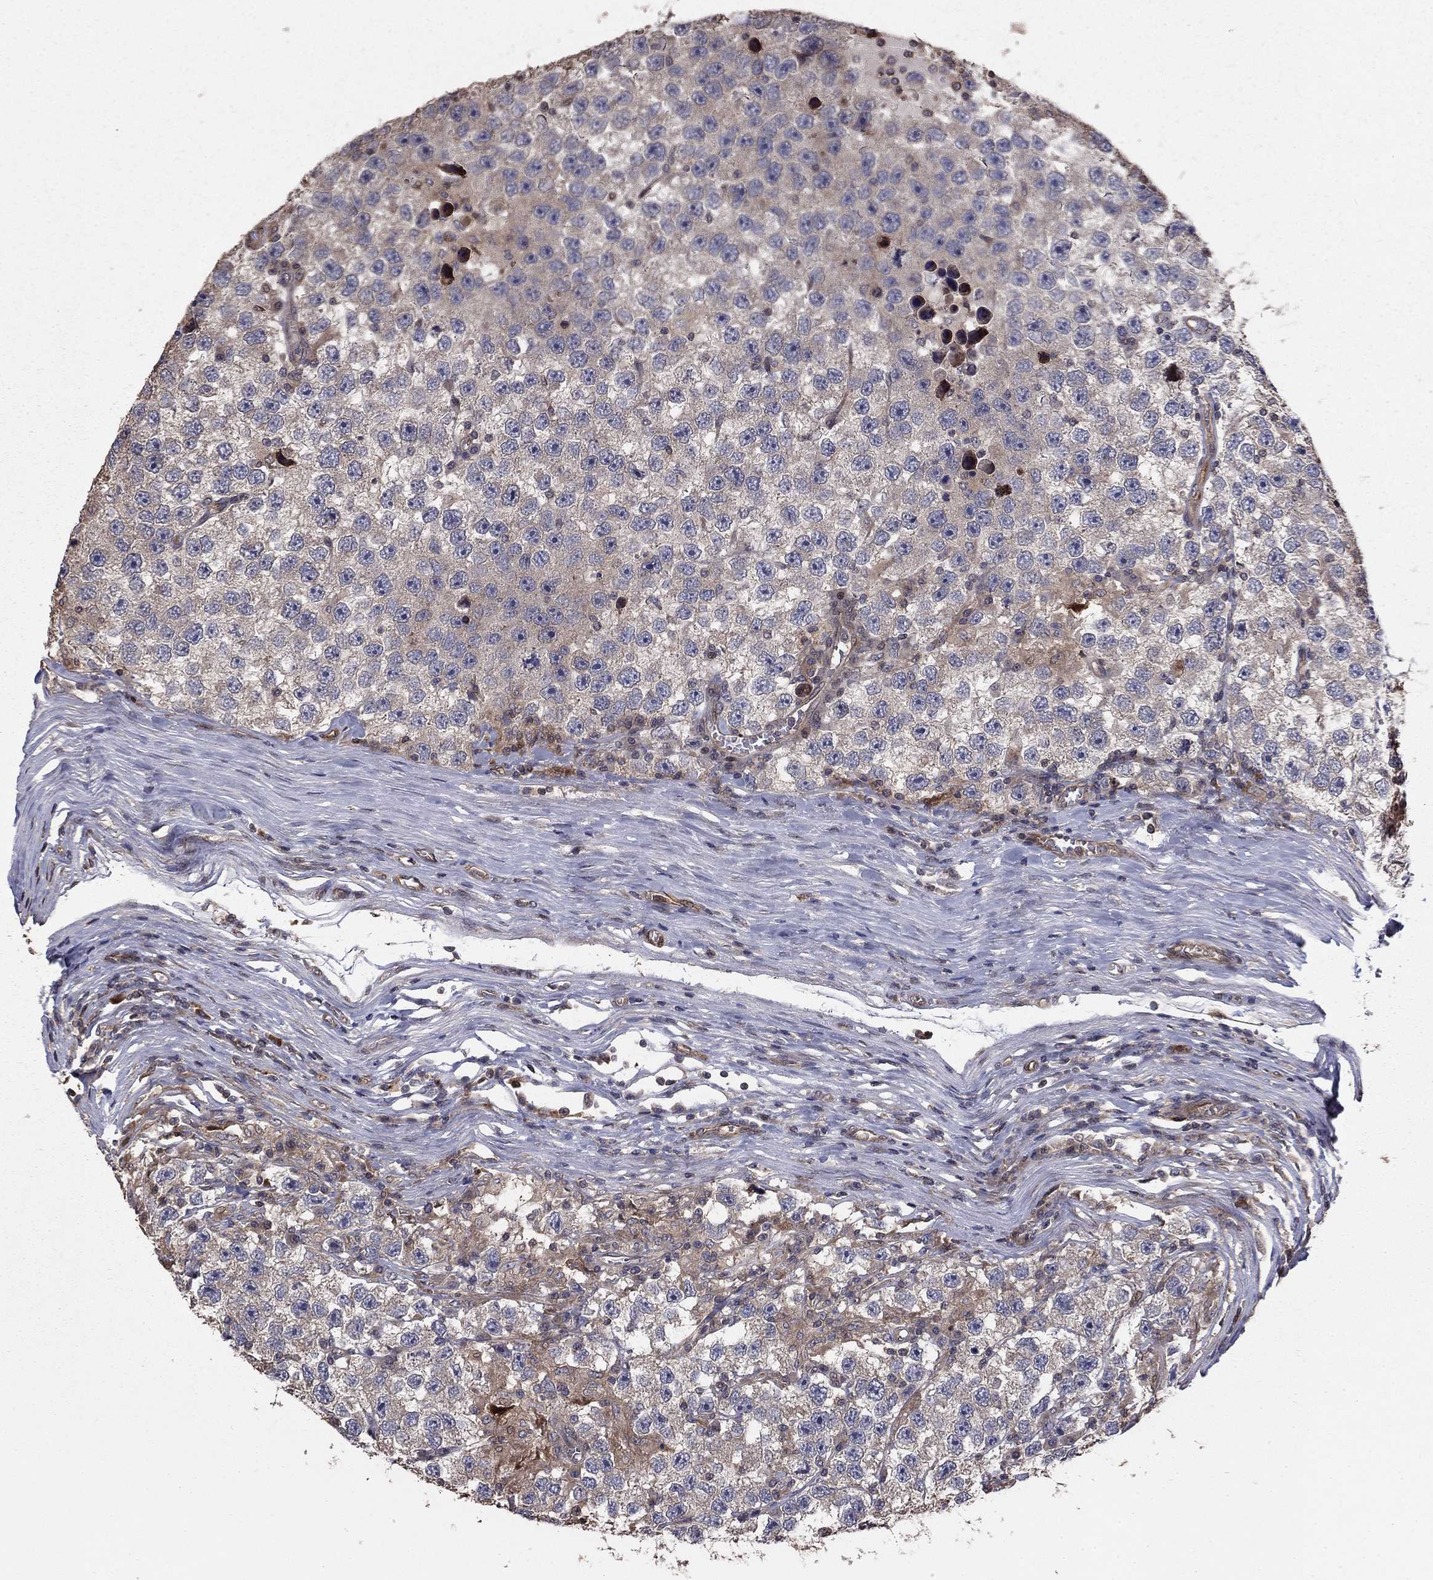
{"staining": {"intensity": "negative", "quantity": "none", "location": "none"}, "tissue": "testis cancer", "cell_type": "Tumor cells", "image_type": "cancer", "snomed": [{"axis": "morphology", "description": "Seminoma, NOS"}, {"axis": "topography", "description": "Testis"}], "caption": "This is an immunohistochemistry image of human testis cancer. There is no positivity in tumor cells.", "gene": "GYG1", "patient": {"sex": "male", "age": 26}}